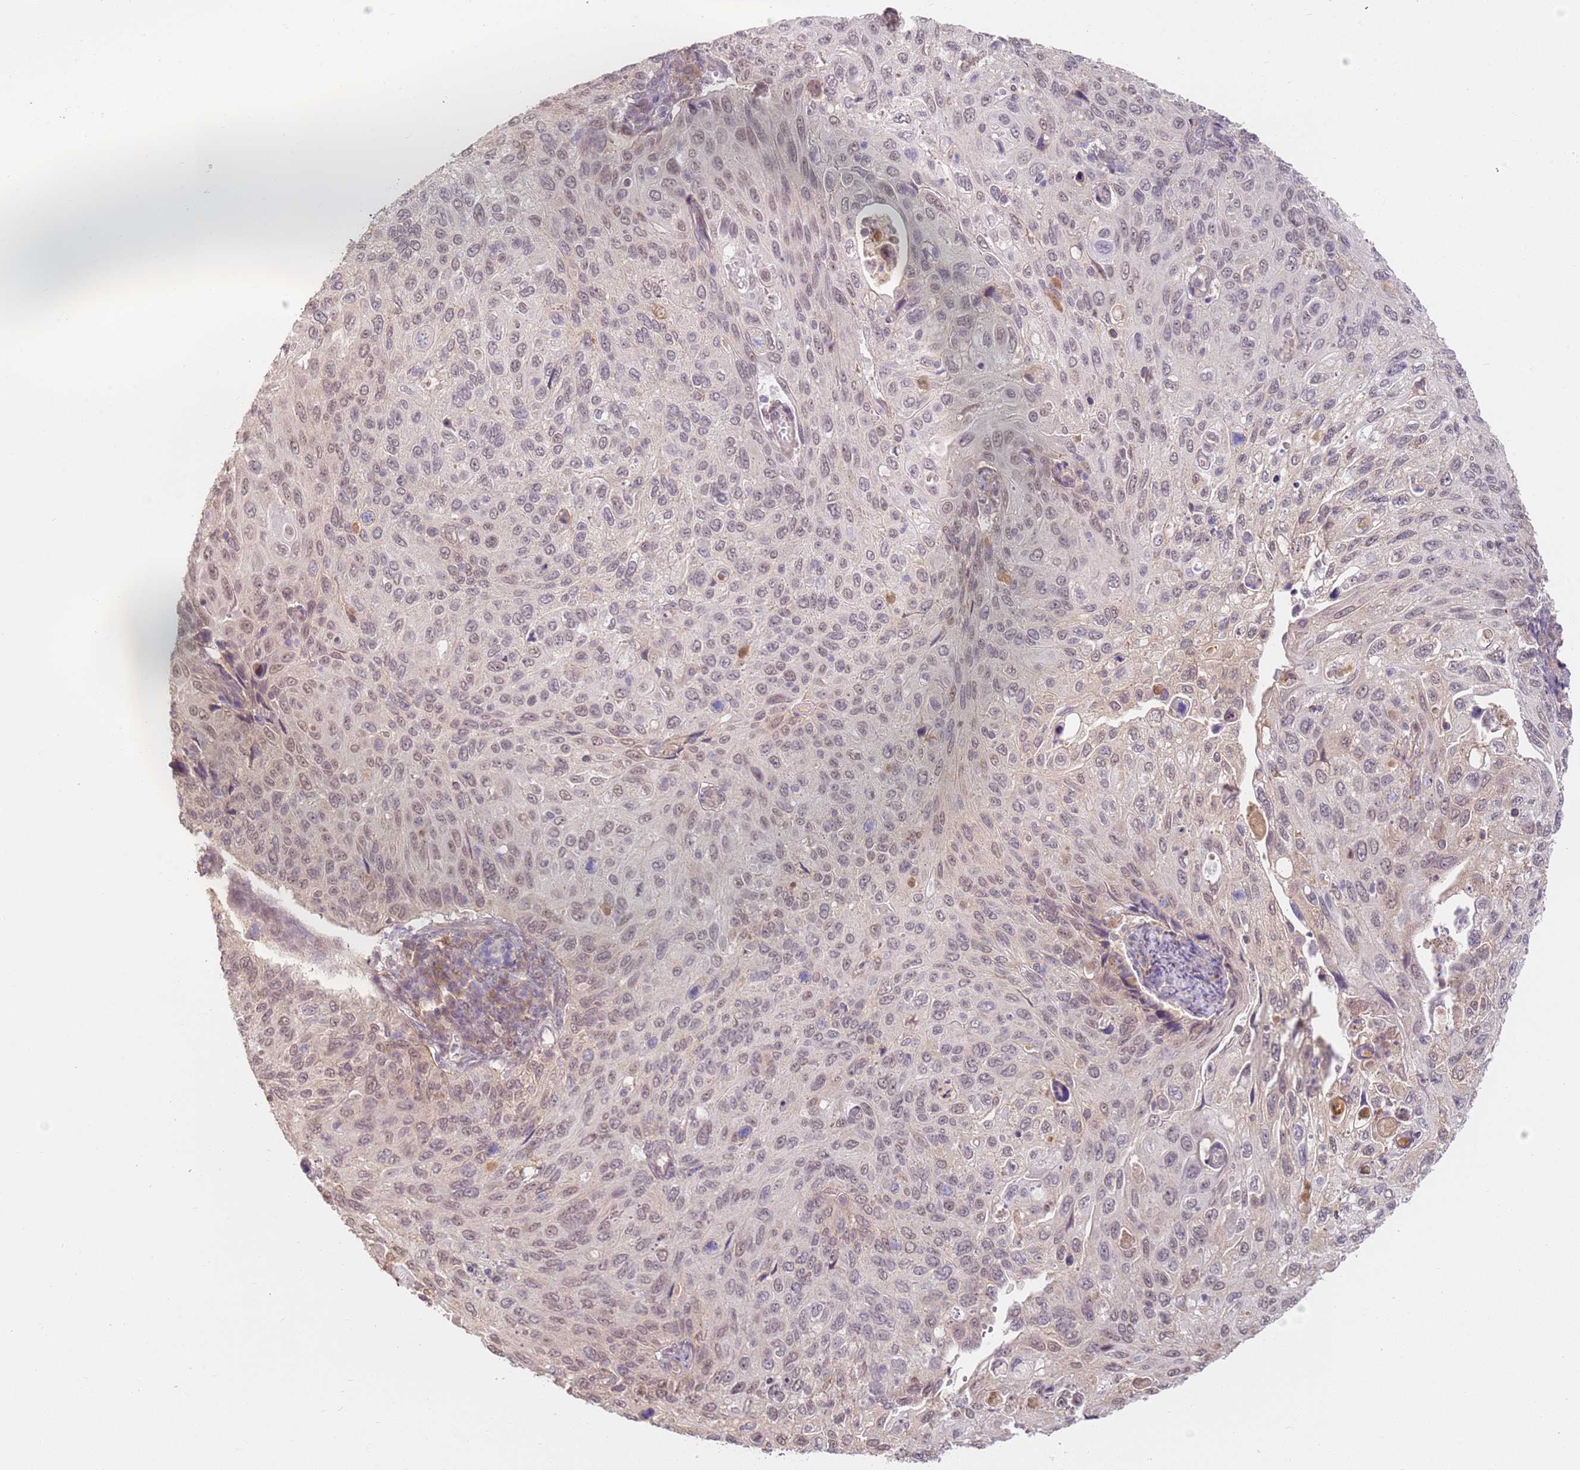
{"staining": {"intensity": "weak", "quantity": "25%-75%", "location": "nuclear"}, "tissue": "cervical cancer", "cell_type": "Tumor cells", "image_type": "cancer", "snomed": [{"axis": "morphology", "description": "Squamous cell carcinoma, NOS"}, {"axis": "topography", "description": "Cervix"}], "caption": "Immunohistochemistry (IHC) micrograph of neoplastic tissue: cervical squamous cell carcinoma stained using IHC reveals low levels of weak protein expression localized specifically in the nuclear of tumor cells, appearing as a nuclear brown color.", "gene": "WDR93", "patient": {"sex": "female", "age": 70}}